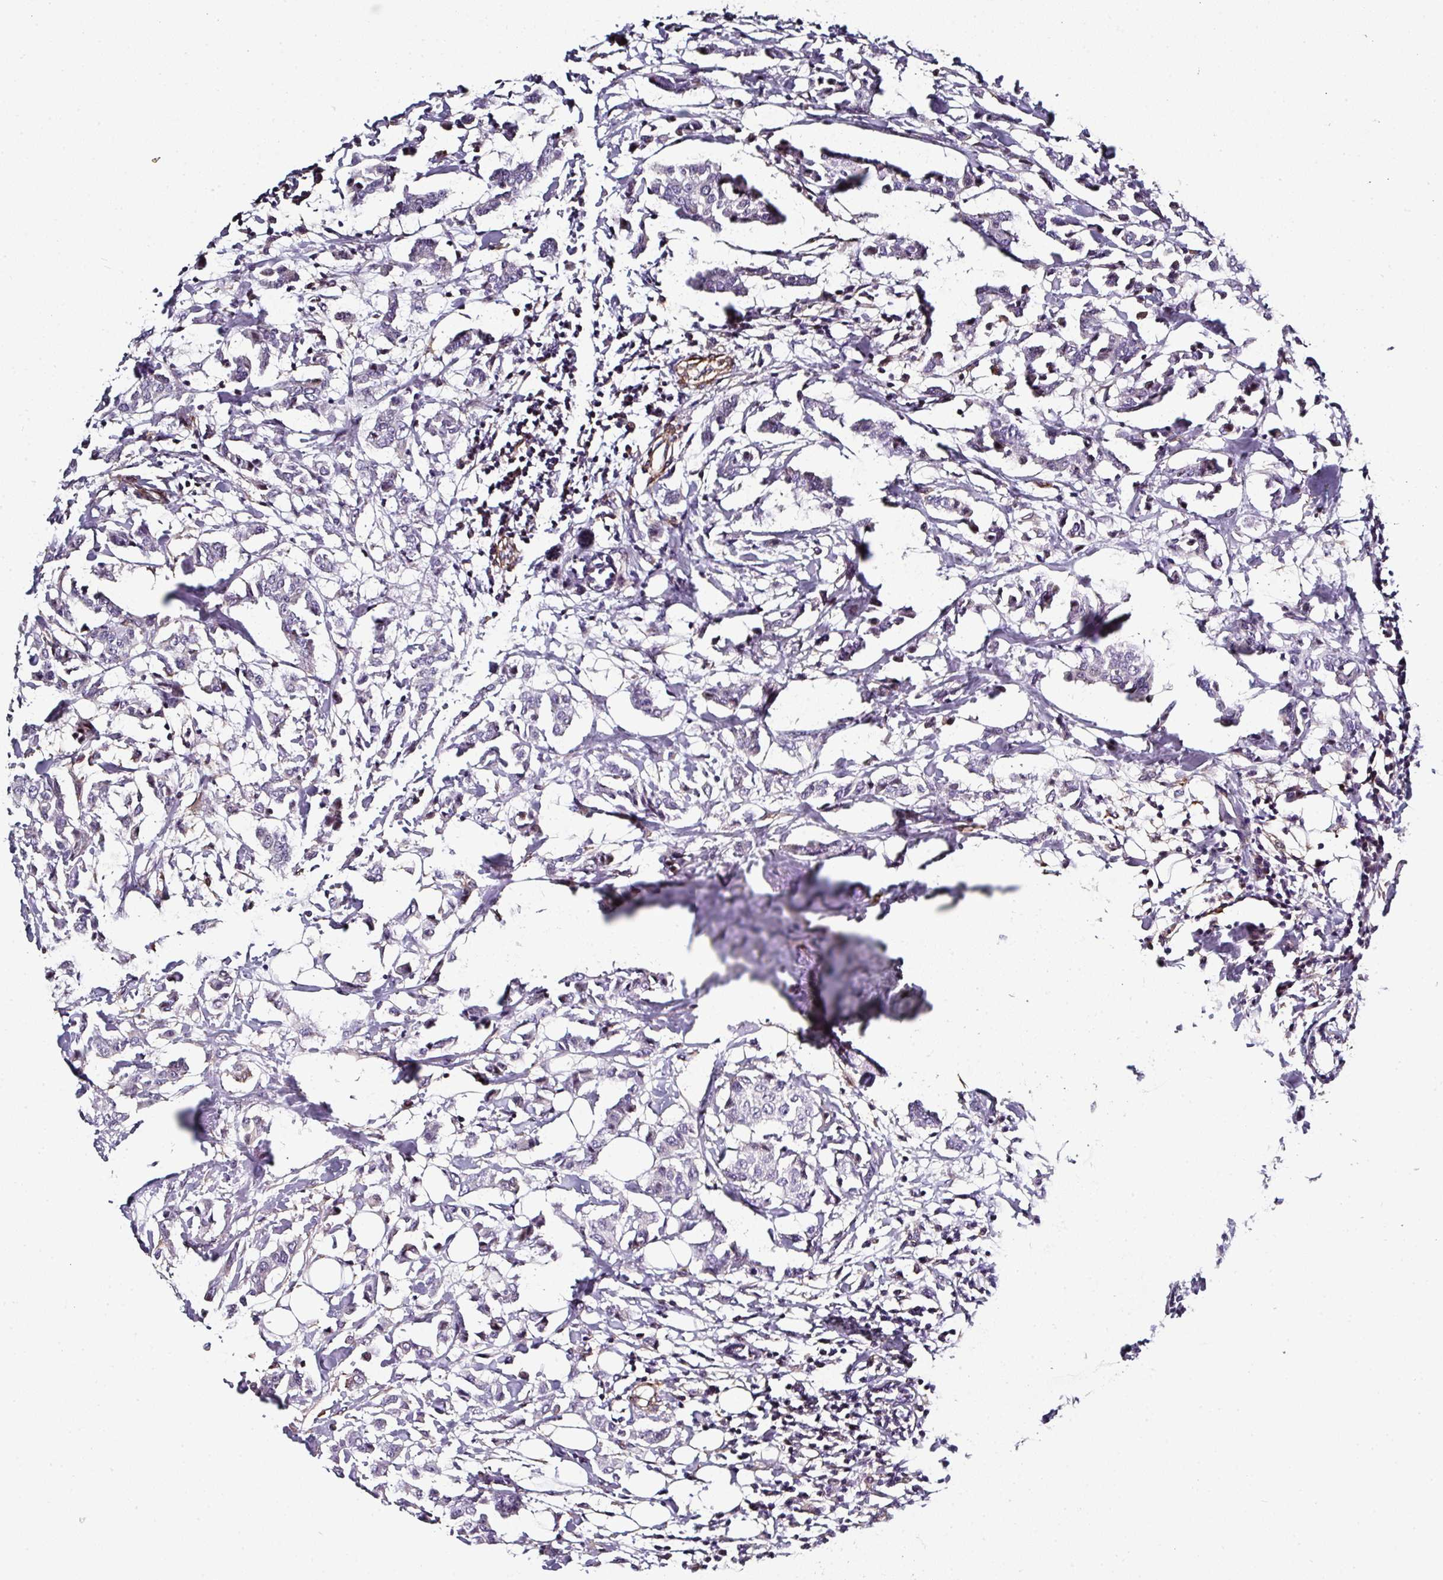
{"staining": {"intensity": "negative", "quantity": "none", "location": "none"}, "tissue": "breast cancer", "cell_type": "Tumor cells", "image_type": "cancer", "snomed": [{"axis": "morphology", "description": "Duct carcinoma"}, {"axis": "topography", "description": "Breast"}], "caption": "Protein analysis of breast cancer reveals no significant positivity in tumor cells.", "gene": "BEND5", "patient": {"sex": "female", "age": 40}}